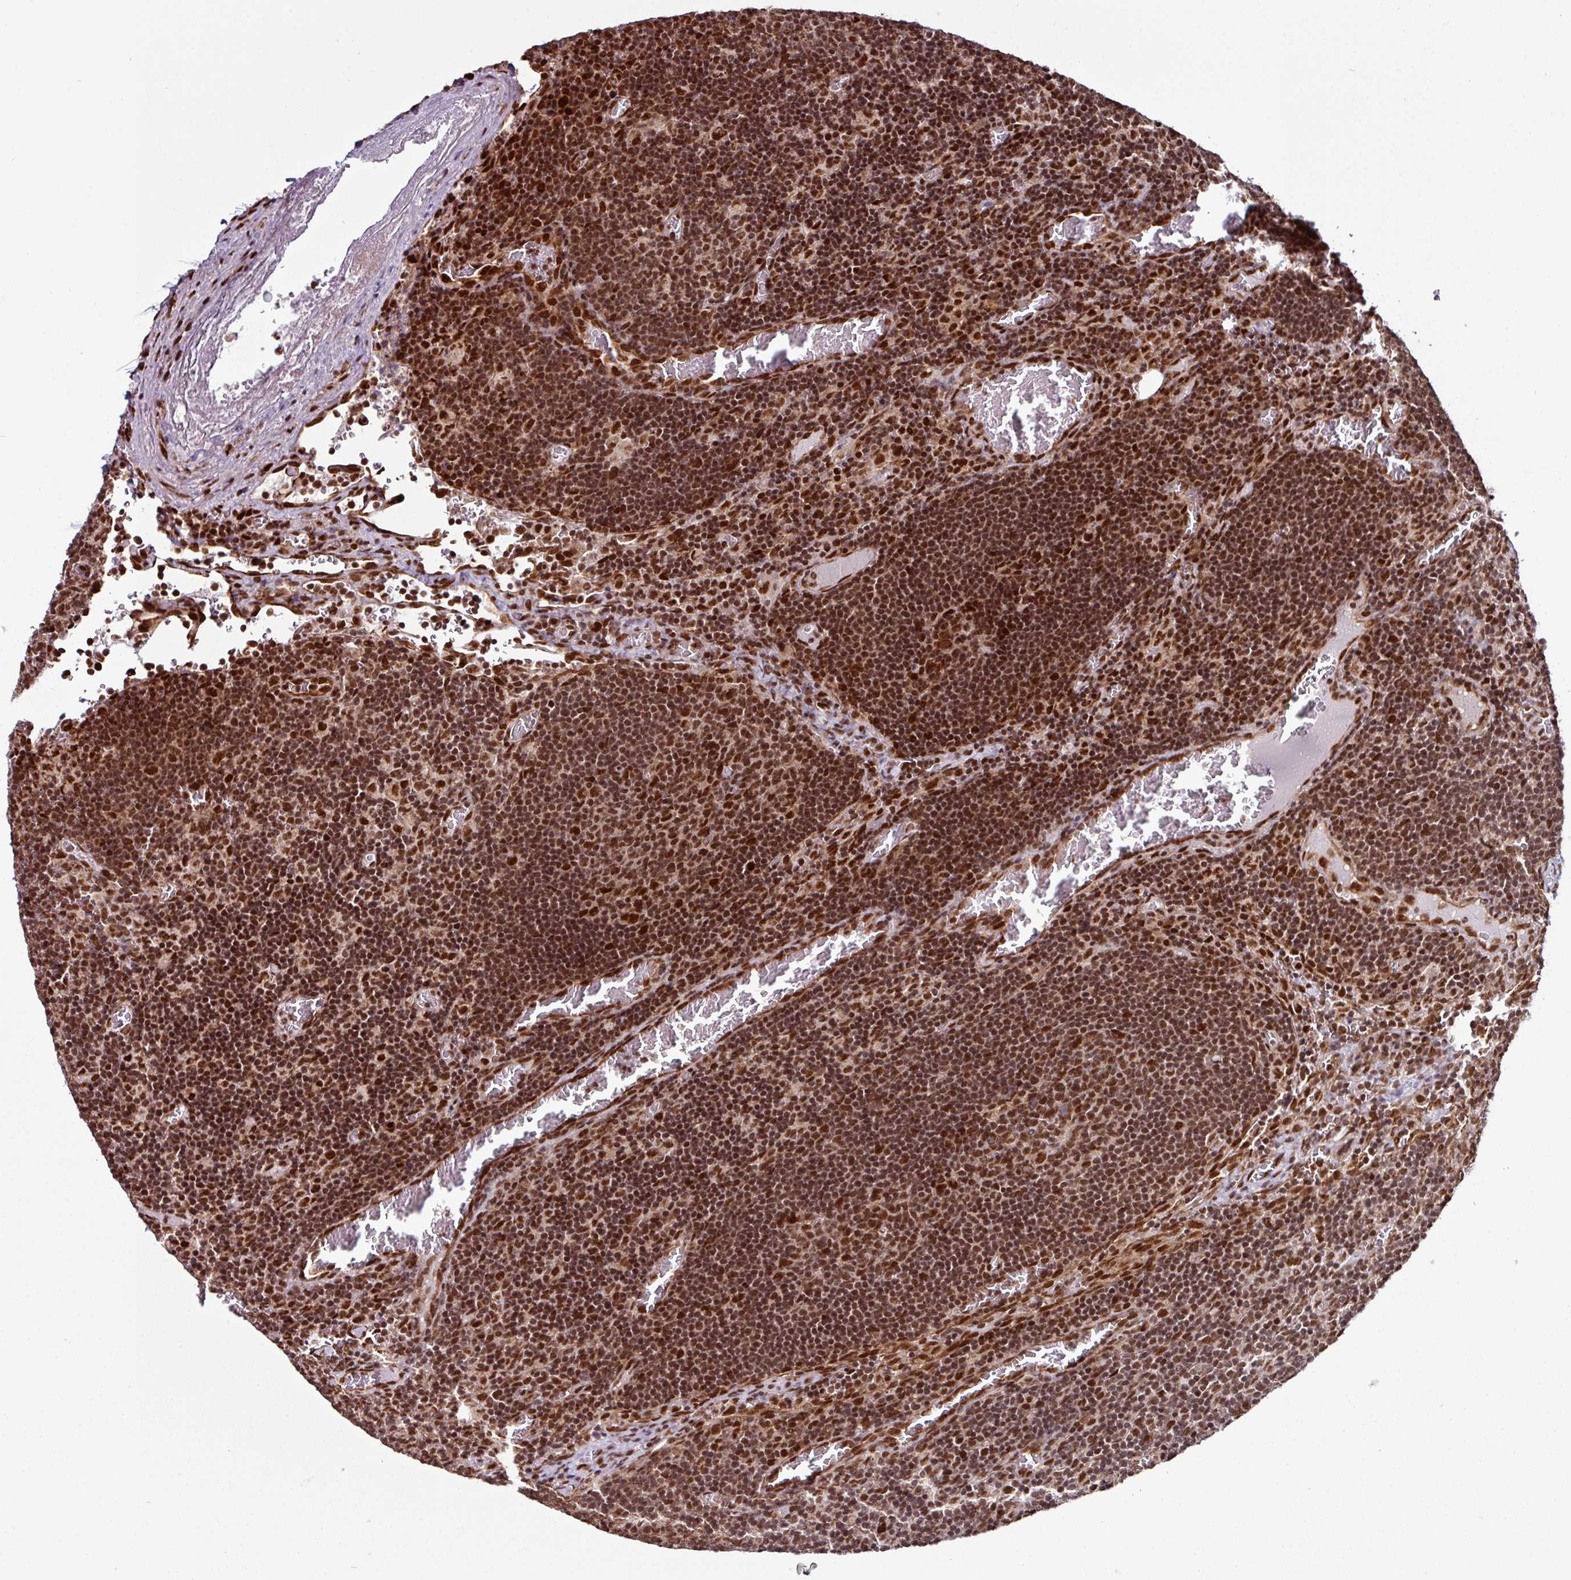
{"staining": {"intensity": "strong", "quantity": ">75%", "location": "nuclear"}, "tissue": "lymph node", "cell_type": "Germinal center cells", "image_type": "normal", "snomed": [{"axis": "morphology", "description": "Normal tissue, NOS"}, {"axis": "topography", "description": "Lymph node"}], "caption": "Brown immunohistochemical staining in normal lymph node reveals strong nuclear staining in about >75% of germinal center cells. Immunohistochemistry (ihc) stains the protein in brown and the nuclei are stained blue.", "gene": "MORF4L2", "patient": {"sex": "male", "age": 50}}